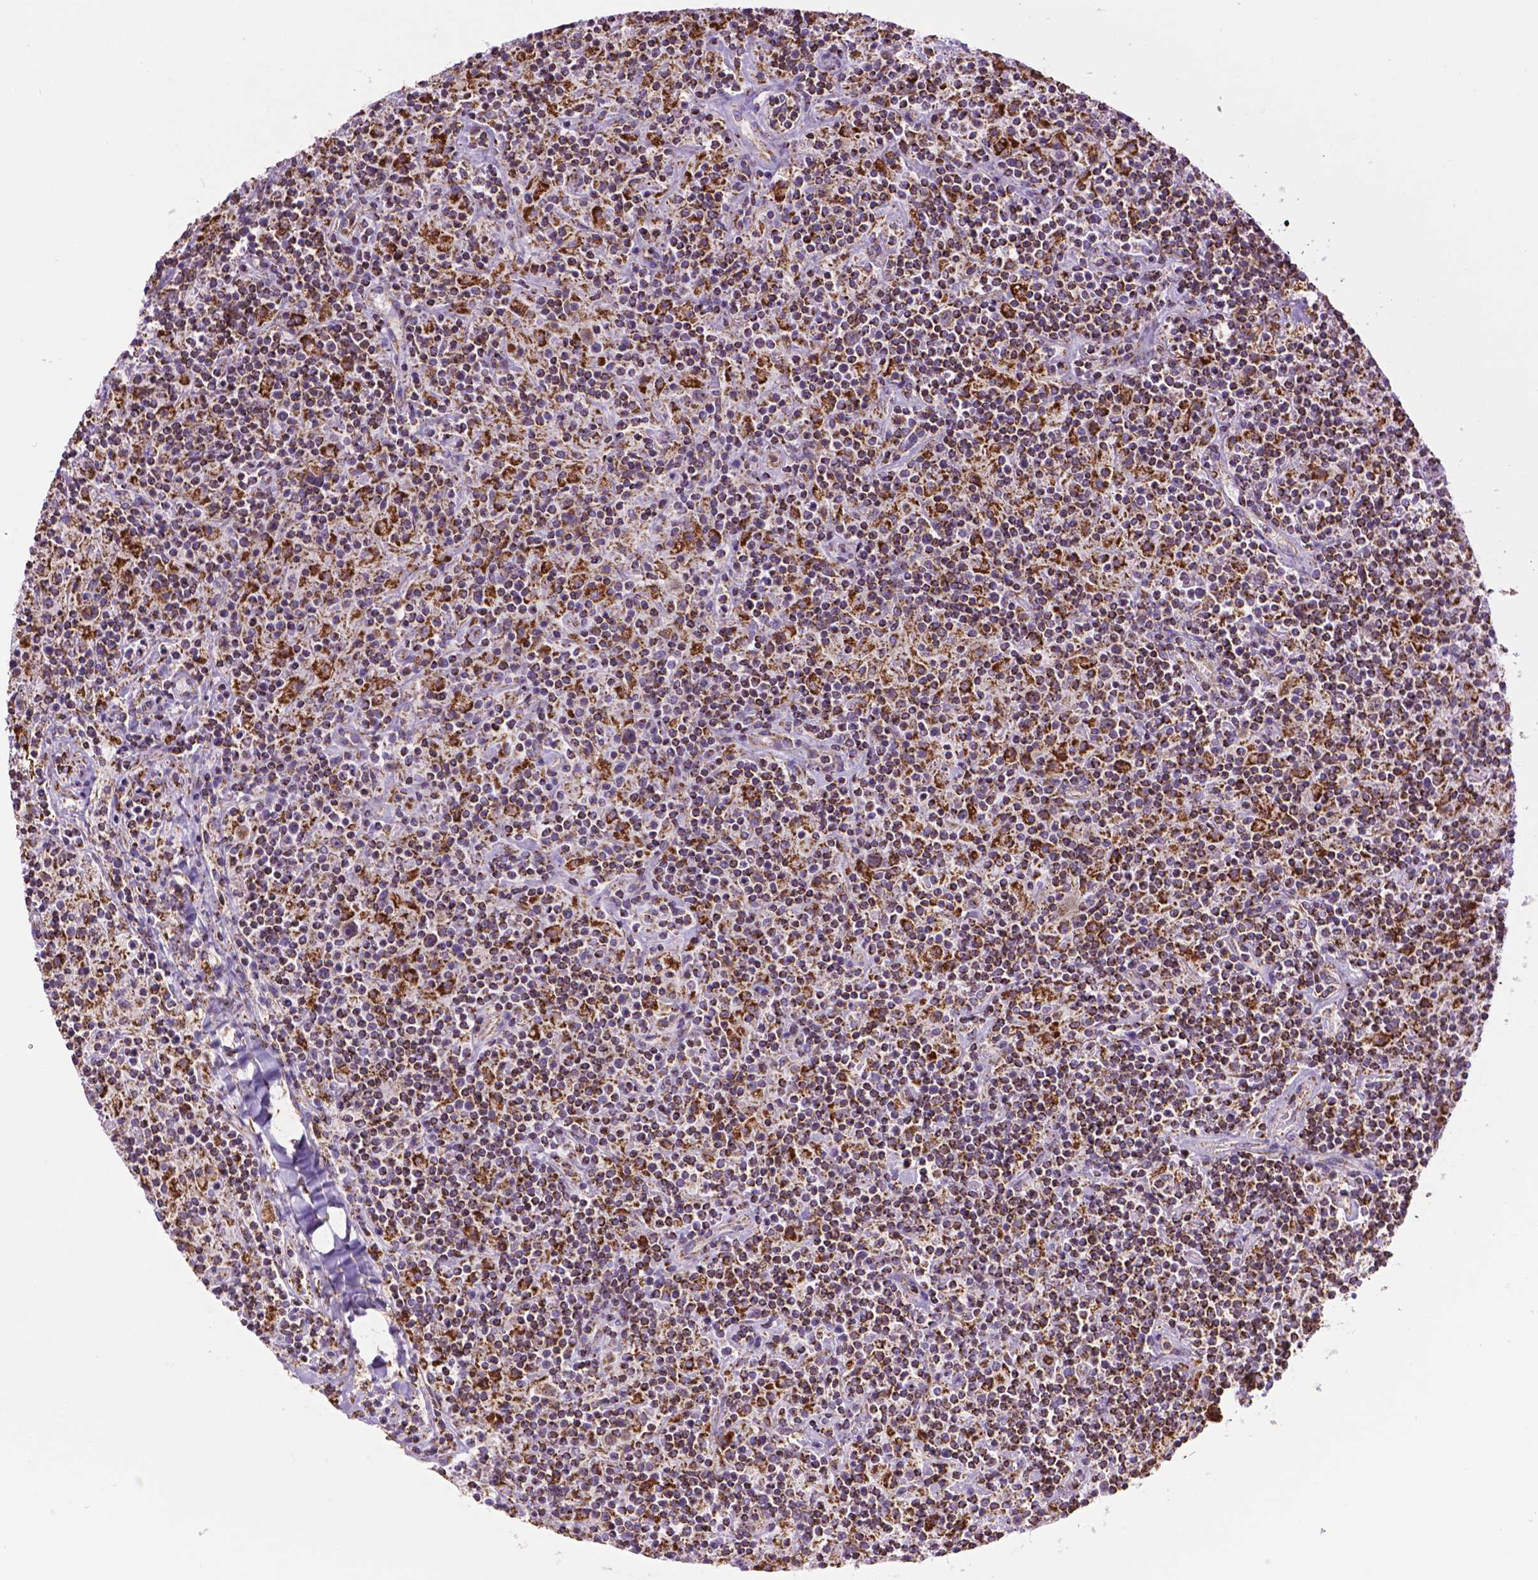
{"staining": {"intensity": "strong", "quantity": ">75%", "location": "cytoplasmic/membranous"}, "tissue": "lymphoma", "cell_type": "Tumor cells", "image_type": "cancer", "snomed": [{"axis": "morphology", "description": "Hodgkin's disease, NOS"}, {"axis": "topography", "description": "Lymph node"}], "caption": "Strong cytoplasmic/membranous staining for a protein is present in approximately >75% of tumor cells of Hodgkin's disease using immunohistochemistry.", "gene": "PYCR3", "patient": {"sex": "male", "age": 70}}